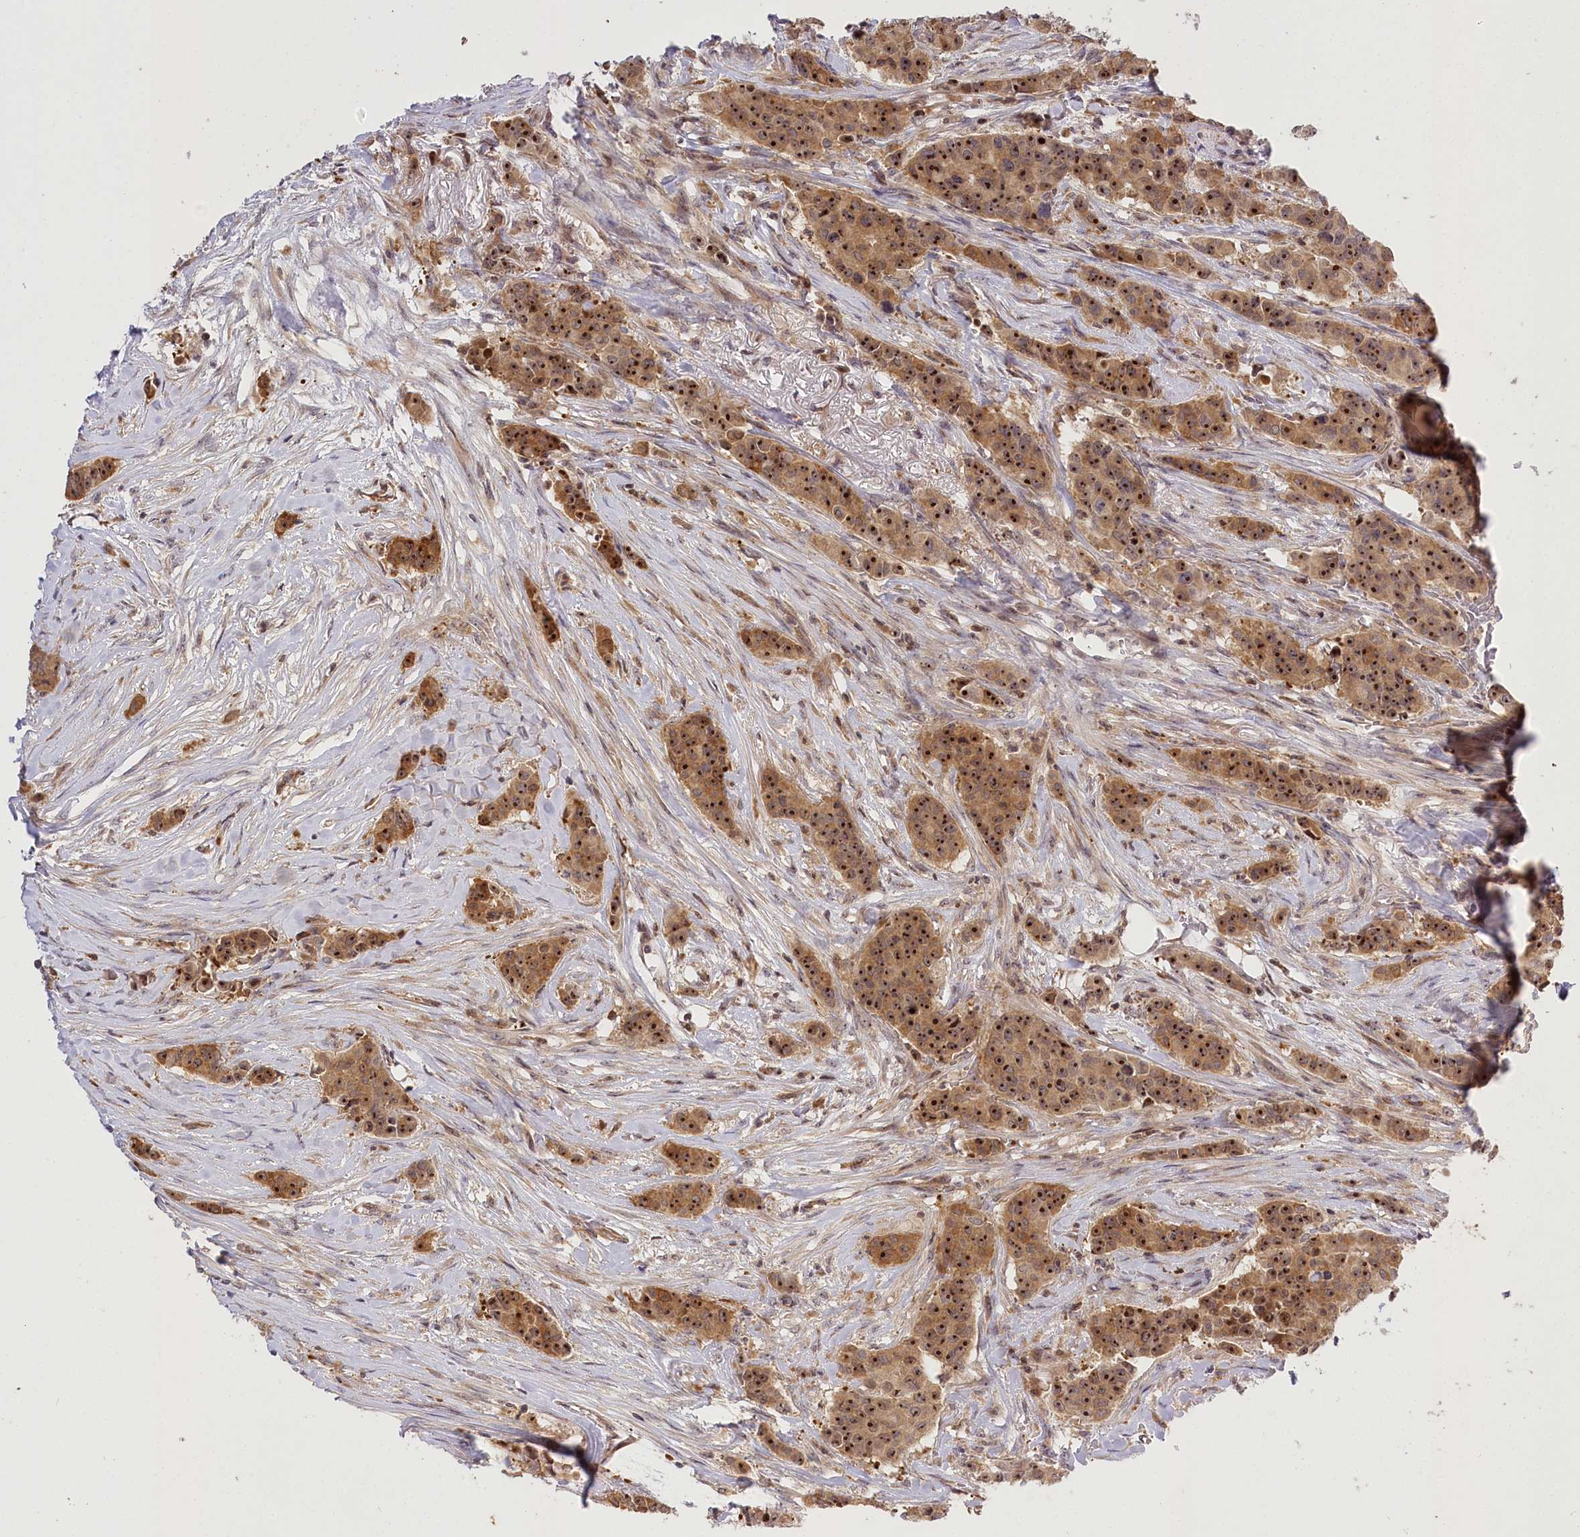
{"staining": {"intensity": "strong", "quantity": ">75%", "location": "cytoplasmic/membranous,nuclear"}, "tissue": "breast cancer", "cell_type": "Tumor cells", "image_type": "cancer", "snomed": [{"axis": "morphology", "description": "Duct carcinoma"}, {"axis": "topography", "description": "Breast"}], "caption": "A high amount of strong cytoplasmic/membranous and nuclear expression is present in about >75% of tumor cells in infiltrating ductal carcinoma (breast) tissue.", "gene": "SERGEF", "patient": {"sex": "female", "age": 40}}